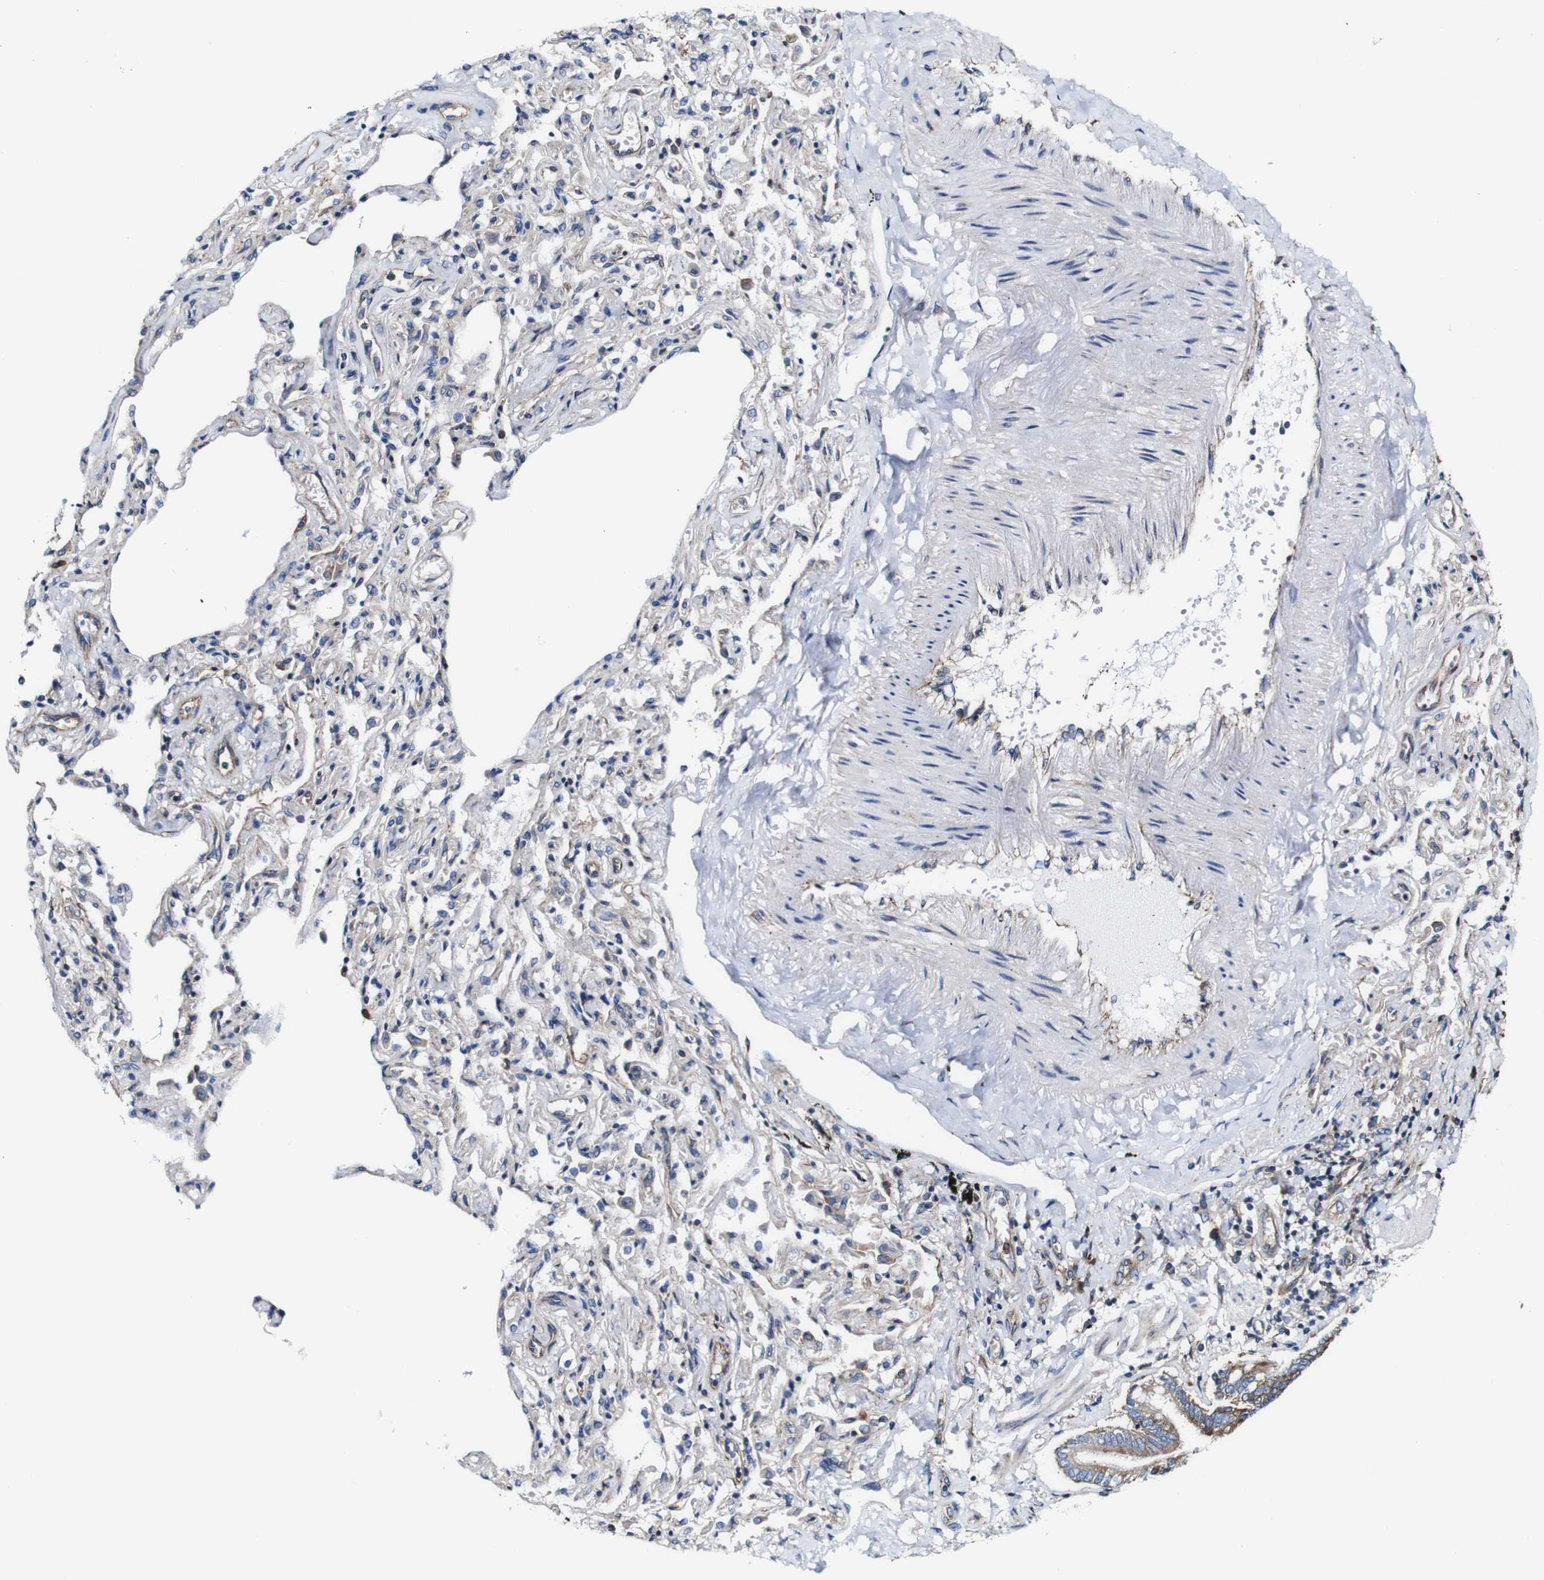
{"staining": {"intensity": "moderate", "quantity": ">75%", "location": "cytoplasmic/membranous"}, "tissue": "bronchus", "cell_type": "Respiratory epithelial cells", "image_type": "normal", "snomed": [{"axis": "morphology", "description": "Normal tissue, NOS"}, {"axis": "topography", "description": "Bronchus"}, {"axis": "topography", "description": "Lung"}], "caption": "Respiratory epithelial cells exhibit moderate cytoplasmic/membranous positivity in approximately >75% of cells in benign bronchus. The protein of interest is stained brown, and the nuclei are stained in blue (DAB (3,3'-diaminobenzidine) IHC with brightfield microscopy, high magnification).", "gene": "CSF1R", "patient": {"sex": "male", "age": 64}}